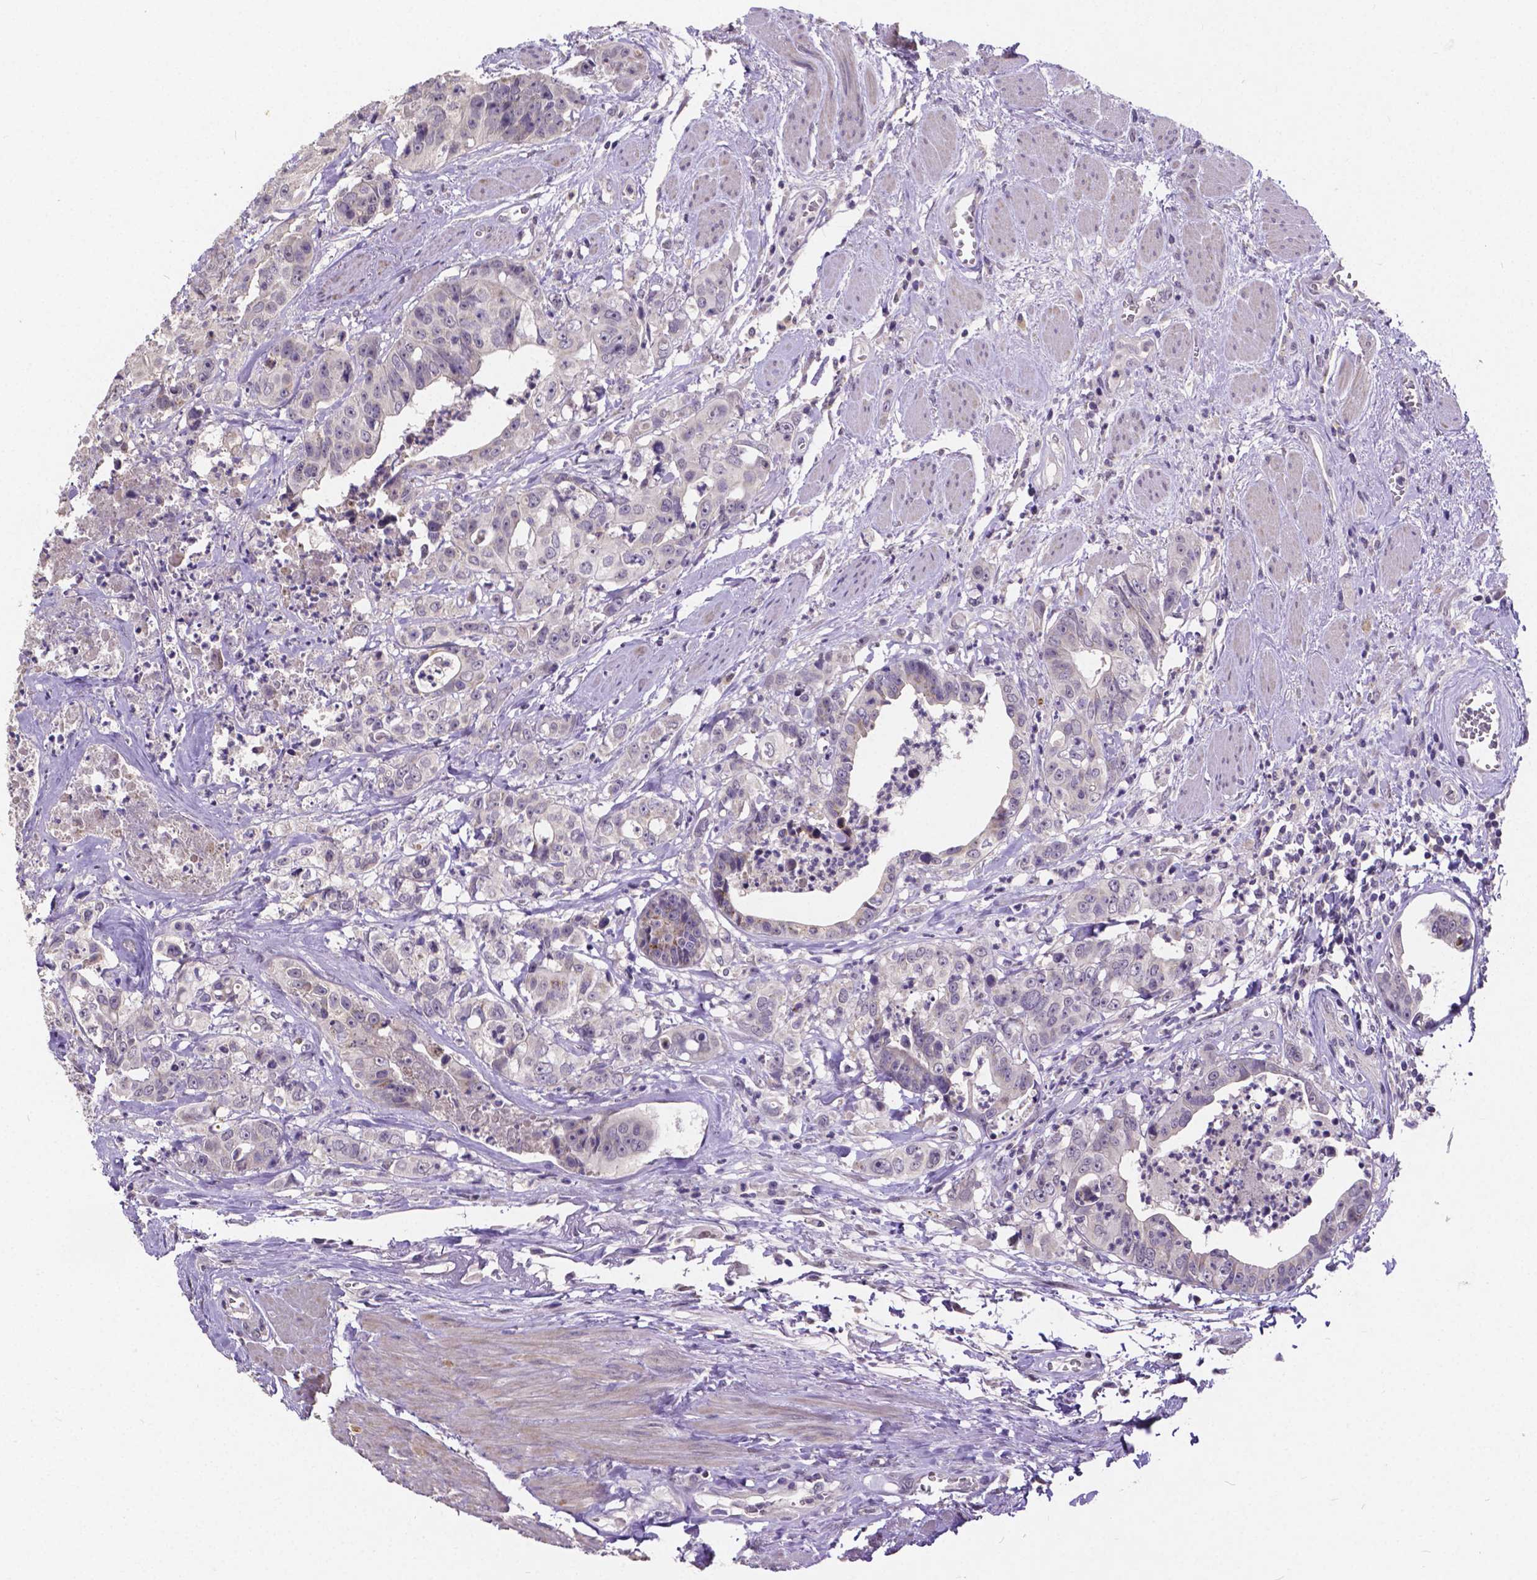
{"staining": {"intensity": "negative", "quantity": "none", "location": "none"}, "tissue": "colorectal cancer", "cell_type": "Tumor cells", "image_type": "cancer", "snomed": [{"axis": "morphology", "description": "Adenocarcinoma, NOS"}, {"axis": "topography", "description": "Rectum"}], "caption": "This micrograph is of colorectal adenocarcinoma stained with IHC to label a protein in brown with the nuclei are counter-stained blue. There is no expression in tumor cells.", "gene": "CTNNA2", "patient": {"sex": "female", "age": 62}}